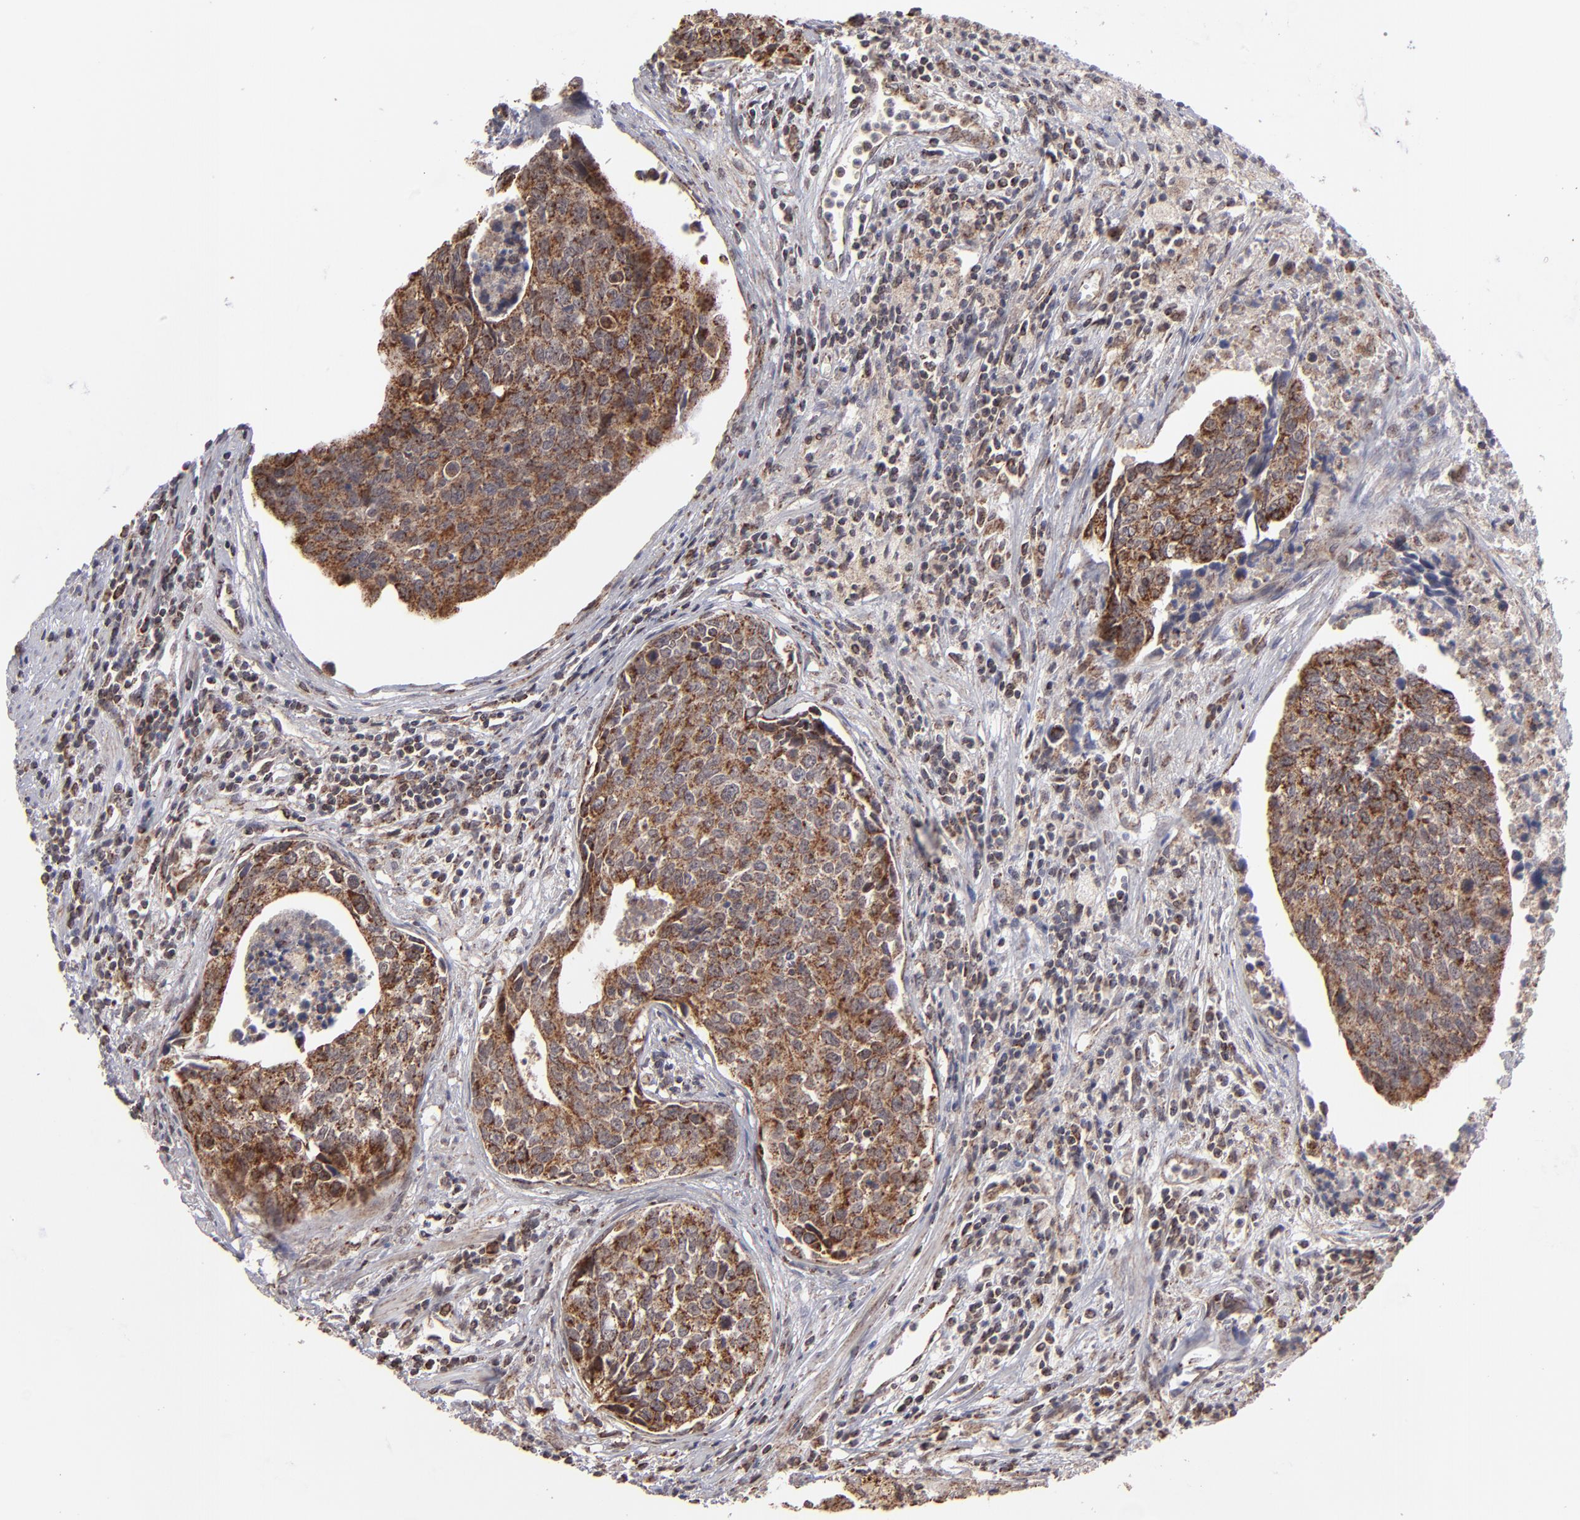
{"staining": {"intensity": "moderate", "quantity": ">75%", "location": "cytoplasmic/membranous"}, "tissue": "urothelial cancer", "cell_type": "Tumor cells", "image_type": "cancer", "snomed": [{"axis": "morphology", "description": "Urothelial carcinoma, High grade"}, {"axis": "topography", "description": "Urinary bladder"}], "caption": "This is an image of IHC staining of urothelial carcinoma (high-grade), which shows moderate expression in the cytoplasmic/membranous of tumor cells.", "gene": "SLC15A1", "patient": {"sex": "male", "age": 81}}